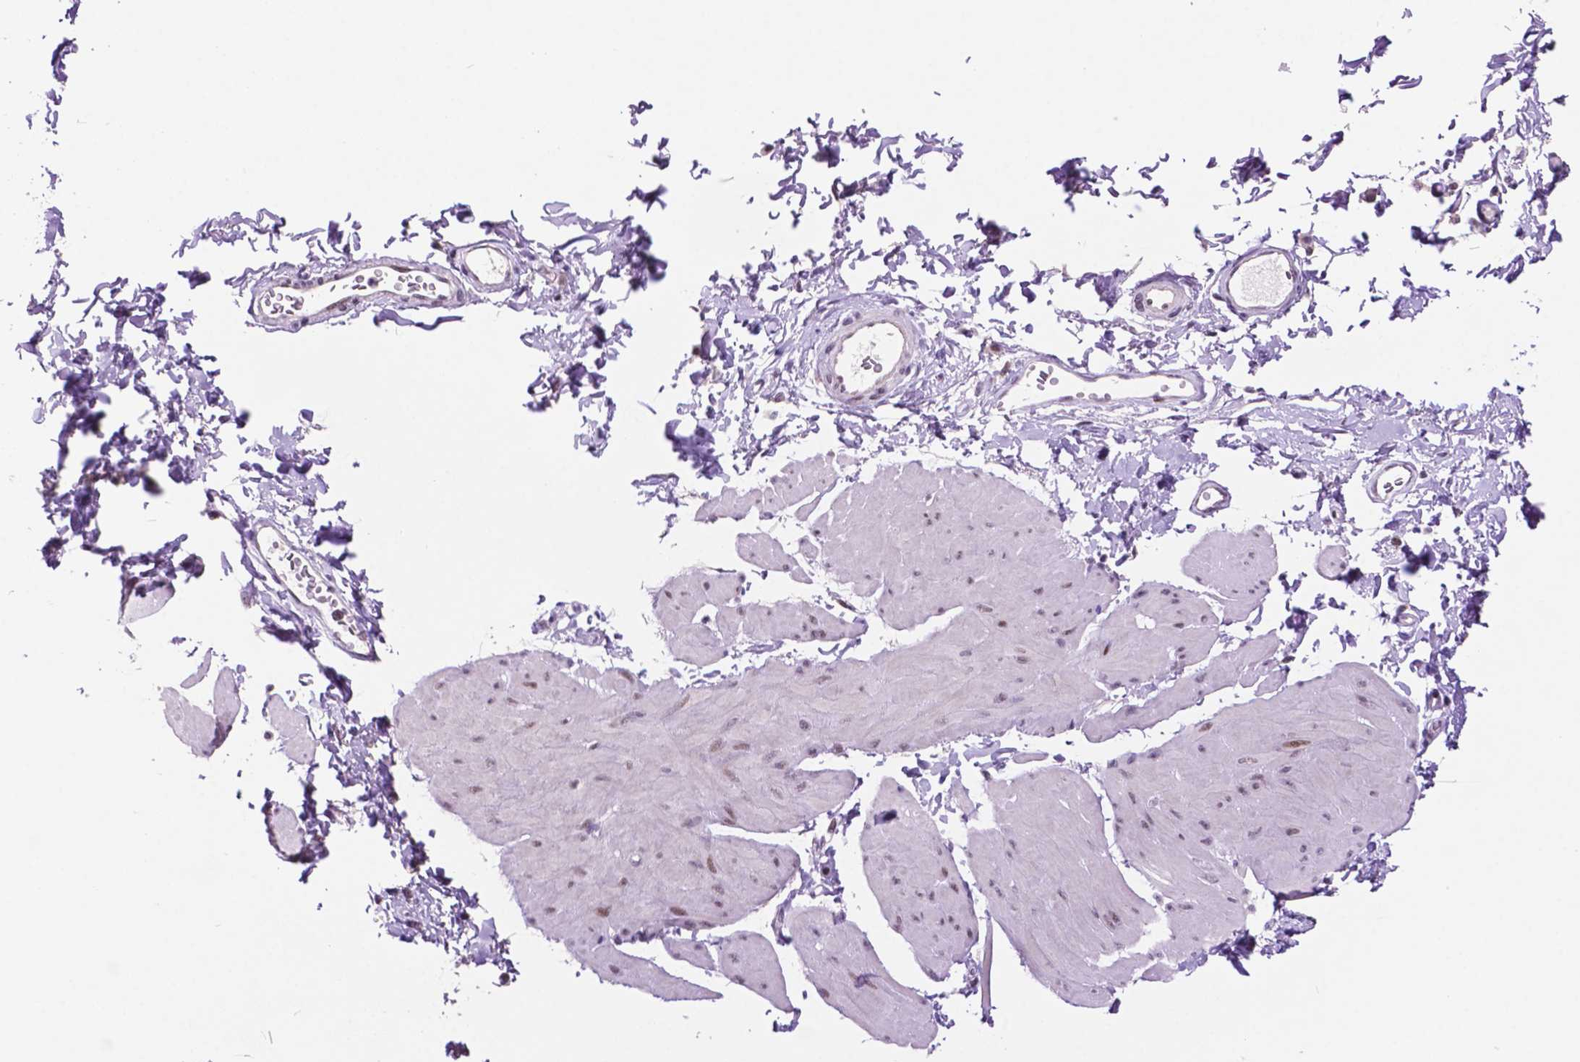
{"staining": {"intensity": "weak", "quantity": "25%-75%", "location": "nuclear"}, "tissue": "smooth muscle", "cell_type": "Smooth muscle cells", "image_type": "normal", "snomed": [{"axis": "morphology", "description": "Normal tissue, NOS"}, {"axis": "topography", "description": "Adipose tissue"}, {"axis": "topography", "description": "Smooth muscle"}, {"axis": "topography", "description": "Peripheral nerve tissue"}], "caption": "DAB (3,3'-diaminobenzidine) immunohistochemical staining of normal smooth muscle demonstrates weak nuclear protein staining in about 25%-75% of smooth muscle cells. (DAB (3,3'-diaminobenzidine) = brown stain, brightfield microscopy at high magnification).", "gene": "NCOR1", "patient": {"sex": "male", "age": 83}}